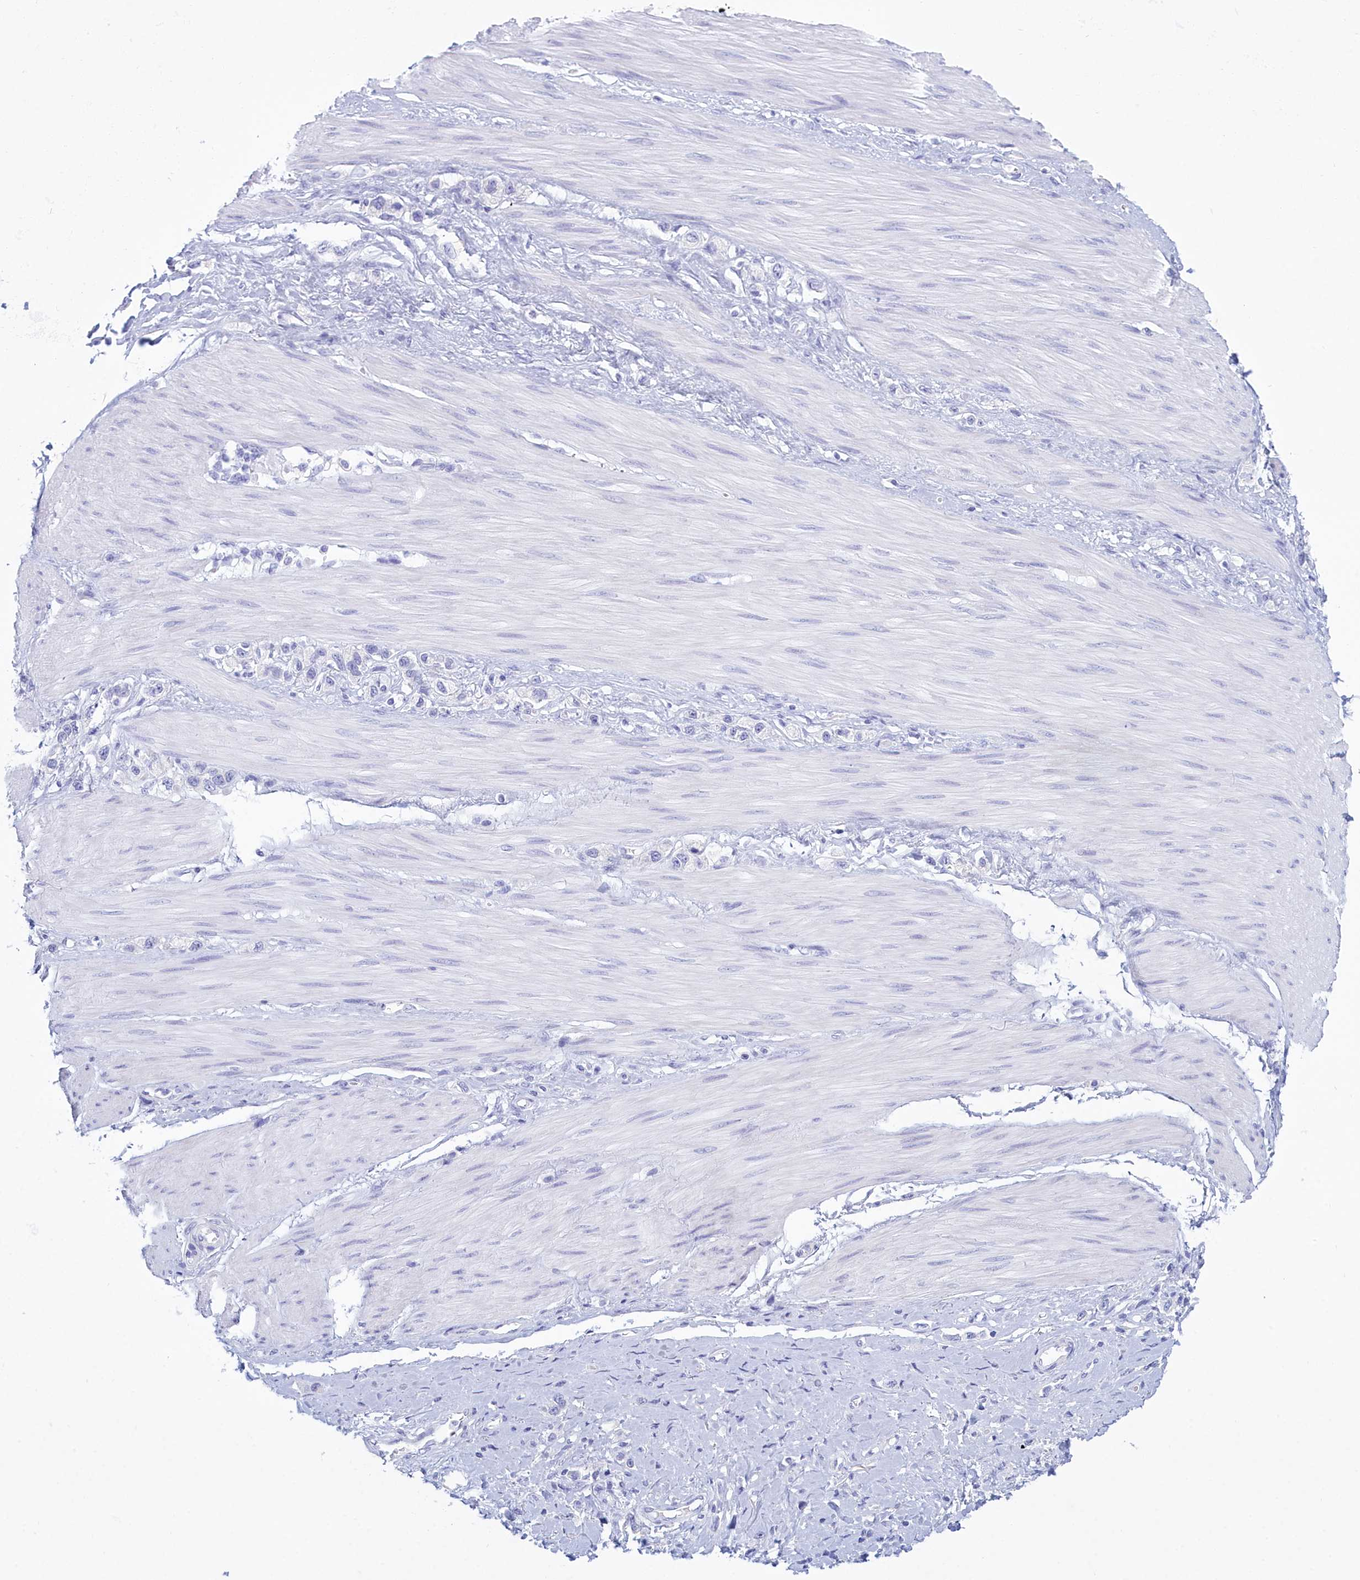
{"staining": {"intensity": "negative", "quantity": "none", "location": "none"}, "tissue": "stomach cancer", "cell_type": "Tumor cells", "image_type": "cancer", "snomed": [{"axis": "morphology", "description": "Adenocarcinoma, NOS"}, {"axis": "topography", "description": "Stomach"}], "caption": "Histopathology image shows no significant protein staining in tumor cells of stomach adenocarcinoma.", "gene": "TMEM97", "patient": {"sex": "female", "age": 65}}